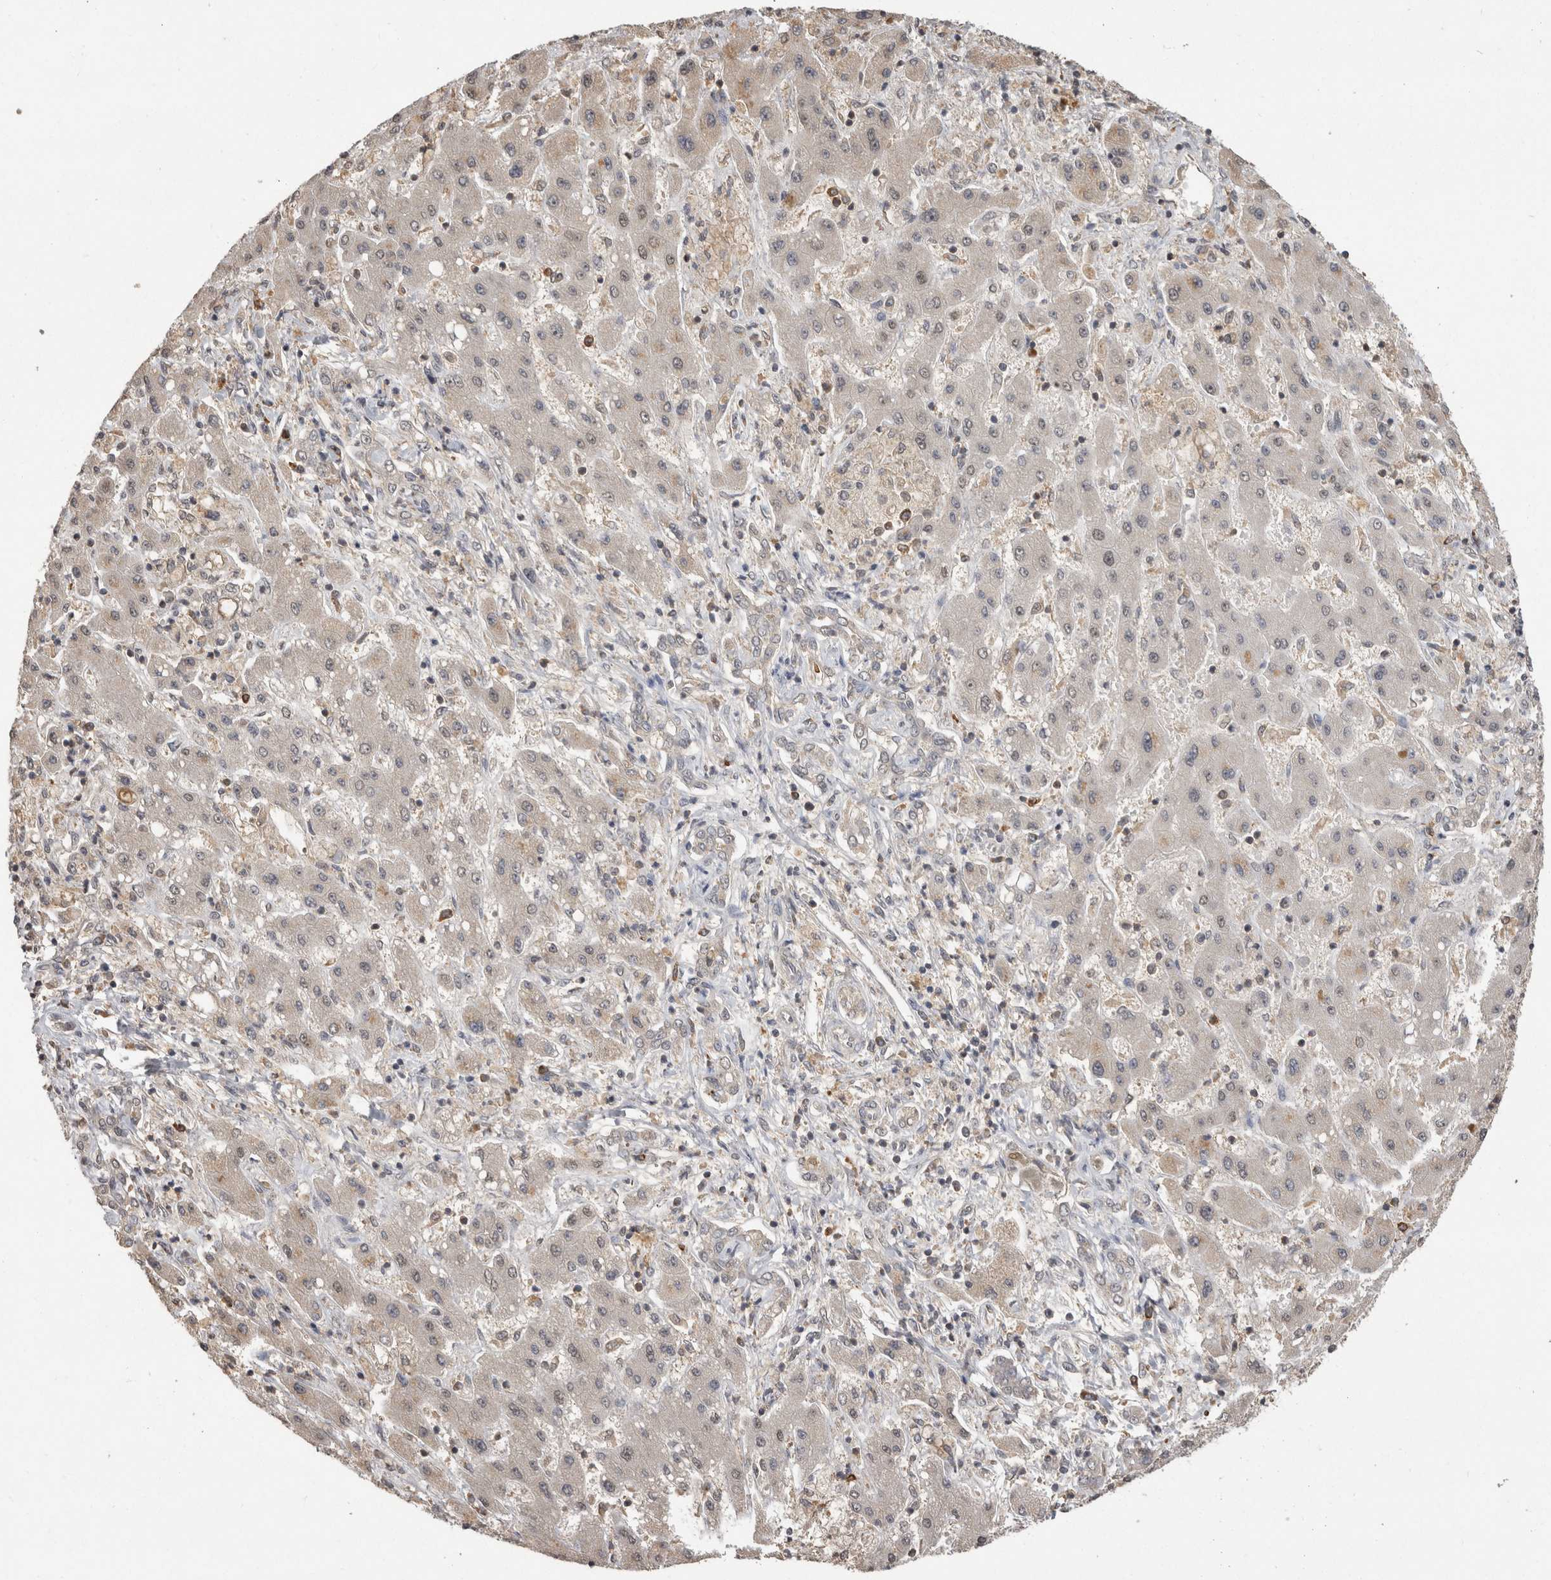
{"staining": {"intensity": "negative", "quantity": "none", "location": "none"}, "tissue": "liver cancer", "cell_type": "Tumor cells", "image_type": "cancer", "snomed": [{"axis": "morphology", "description": "Cholangiocarcinoma"}, {"axis": "topography", "description": "Liver"}], "caption": "A high-resolution photomicrograph shows immunohistochemistry staining of cholangiocarcinoma (liver), which reveals no significant expression in tumor cells.", "gene": "PREP", "patient": {"sex": "male", "age": 50}}